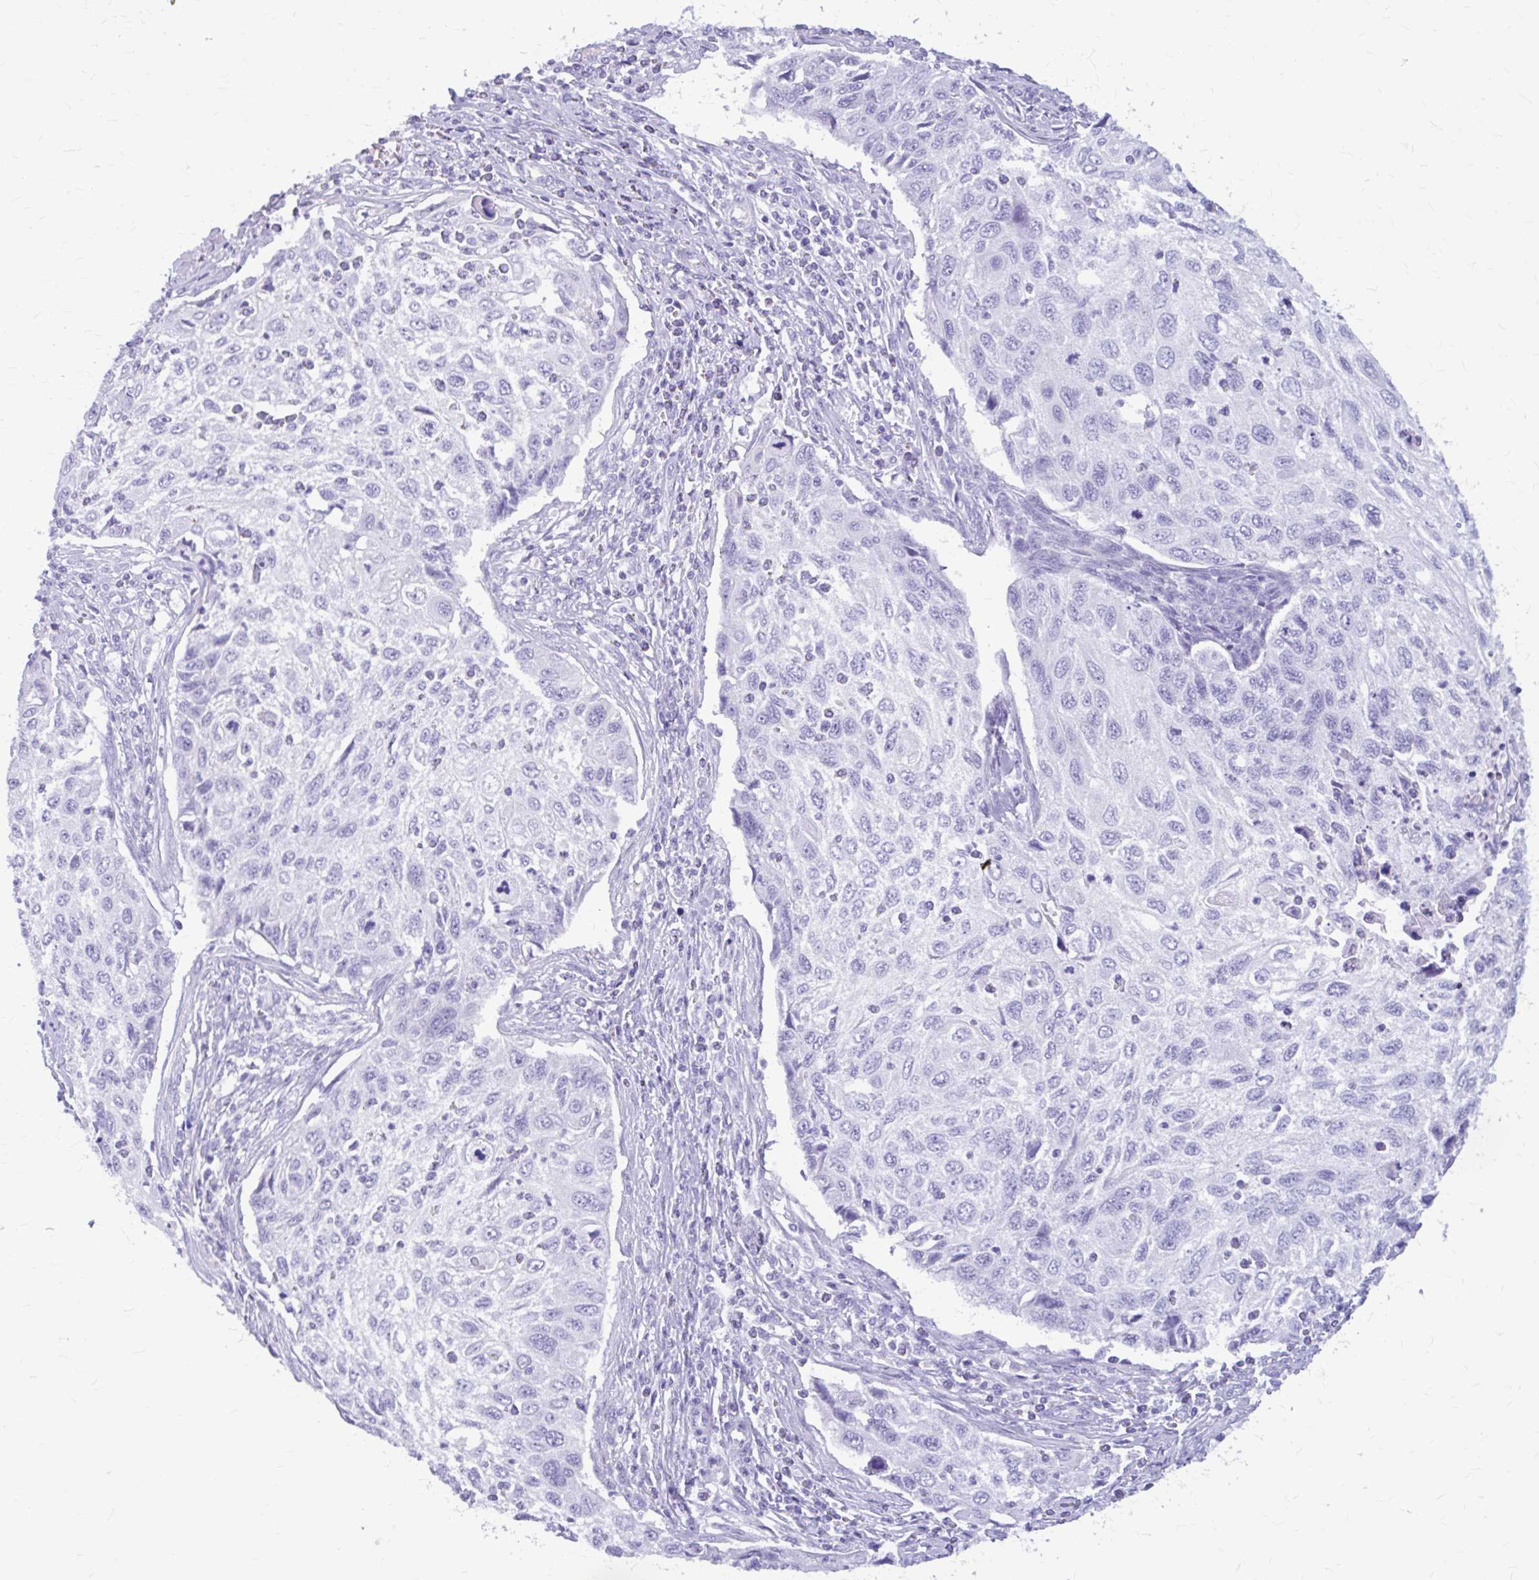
{"staining": {"intensity": "negative", "quantity": "none", "location": "none"}, "tissue": "cervical cancer", "cell_type": "Tumor cells", "image_type": "cancer", "snomed": [{"axis": "morphology", "description": "Squamous cell carcinoma, NOS"}, {"axis": "topography", "description": "Cervix"}], "caption": "Immunohistochemical staining of cervical cancer exhibits no significant staining in tumor cells.", "gene": "KLHDC7A", "patient": {"sex": "female", "age": 70}}